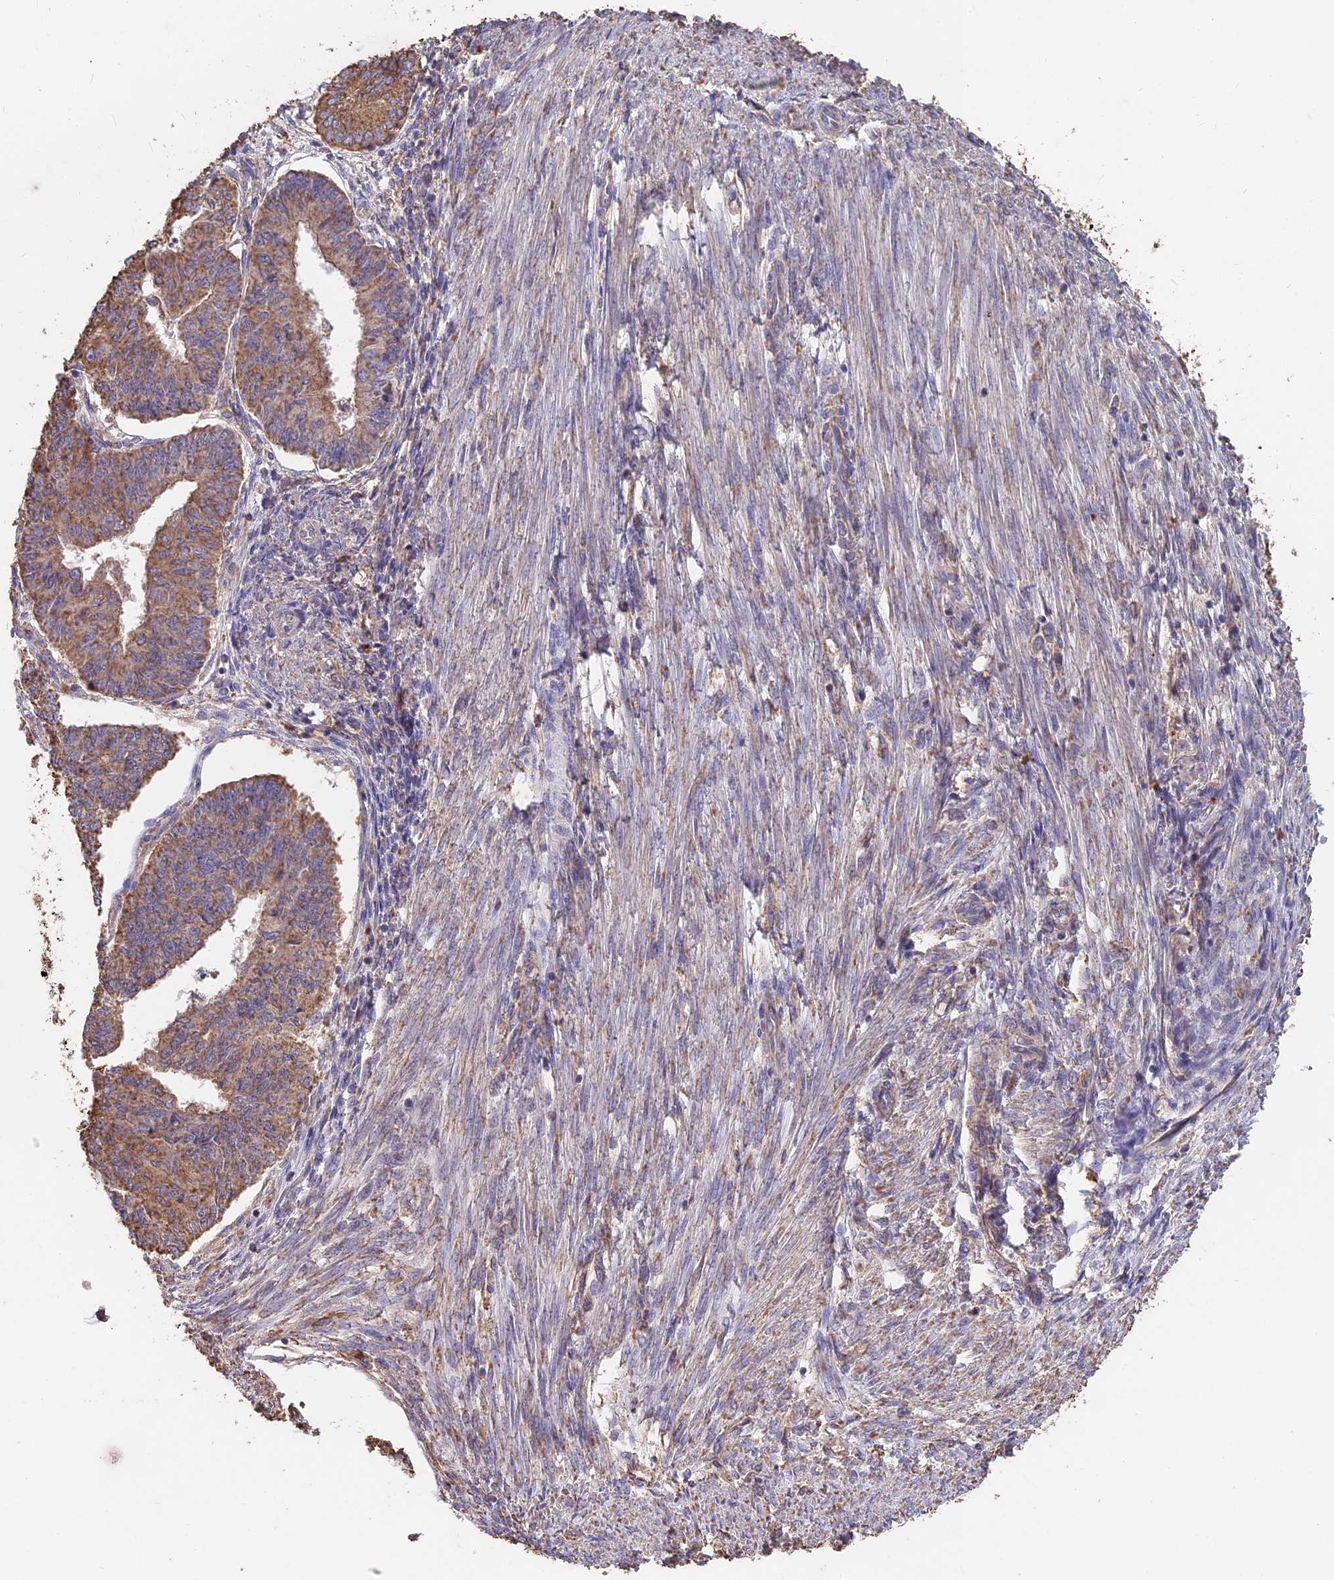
{"staining": {"intensity": "moderate", "quantity": ">75%", "location": "cytoplasmic/membranous"}, "tissue": "endometrial cancer", "cell_type": "Tumor cells", "image_type": "cancer", "snomed": [{"axis": "morphology", "description": "Adenocarcinoma, NOS"}, {"axis": "topography", "description": "Endometrium"}], "caption": "An image showing moderate cytoplasmic/membranous staining in approximately >75% of tumor cells in endometrial cancer, as visualized by brown immunohistochemical staining.", "gene": "CEMIP2", "patient": {"sex": "female", "age": 32}}